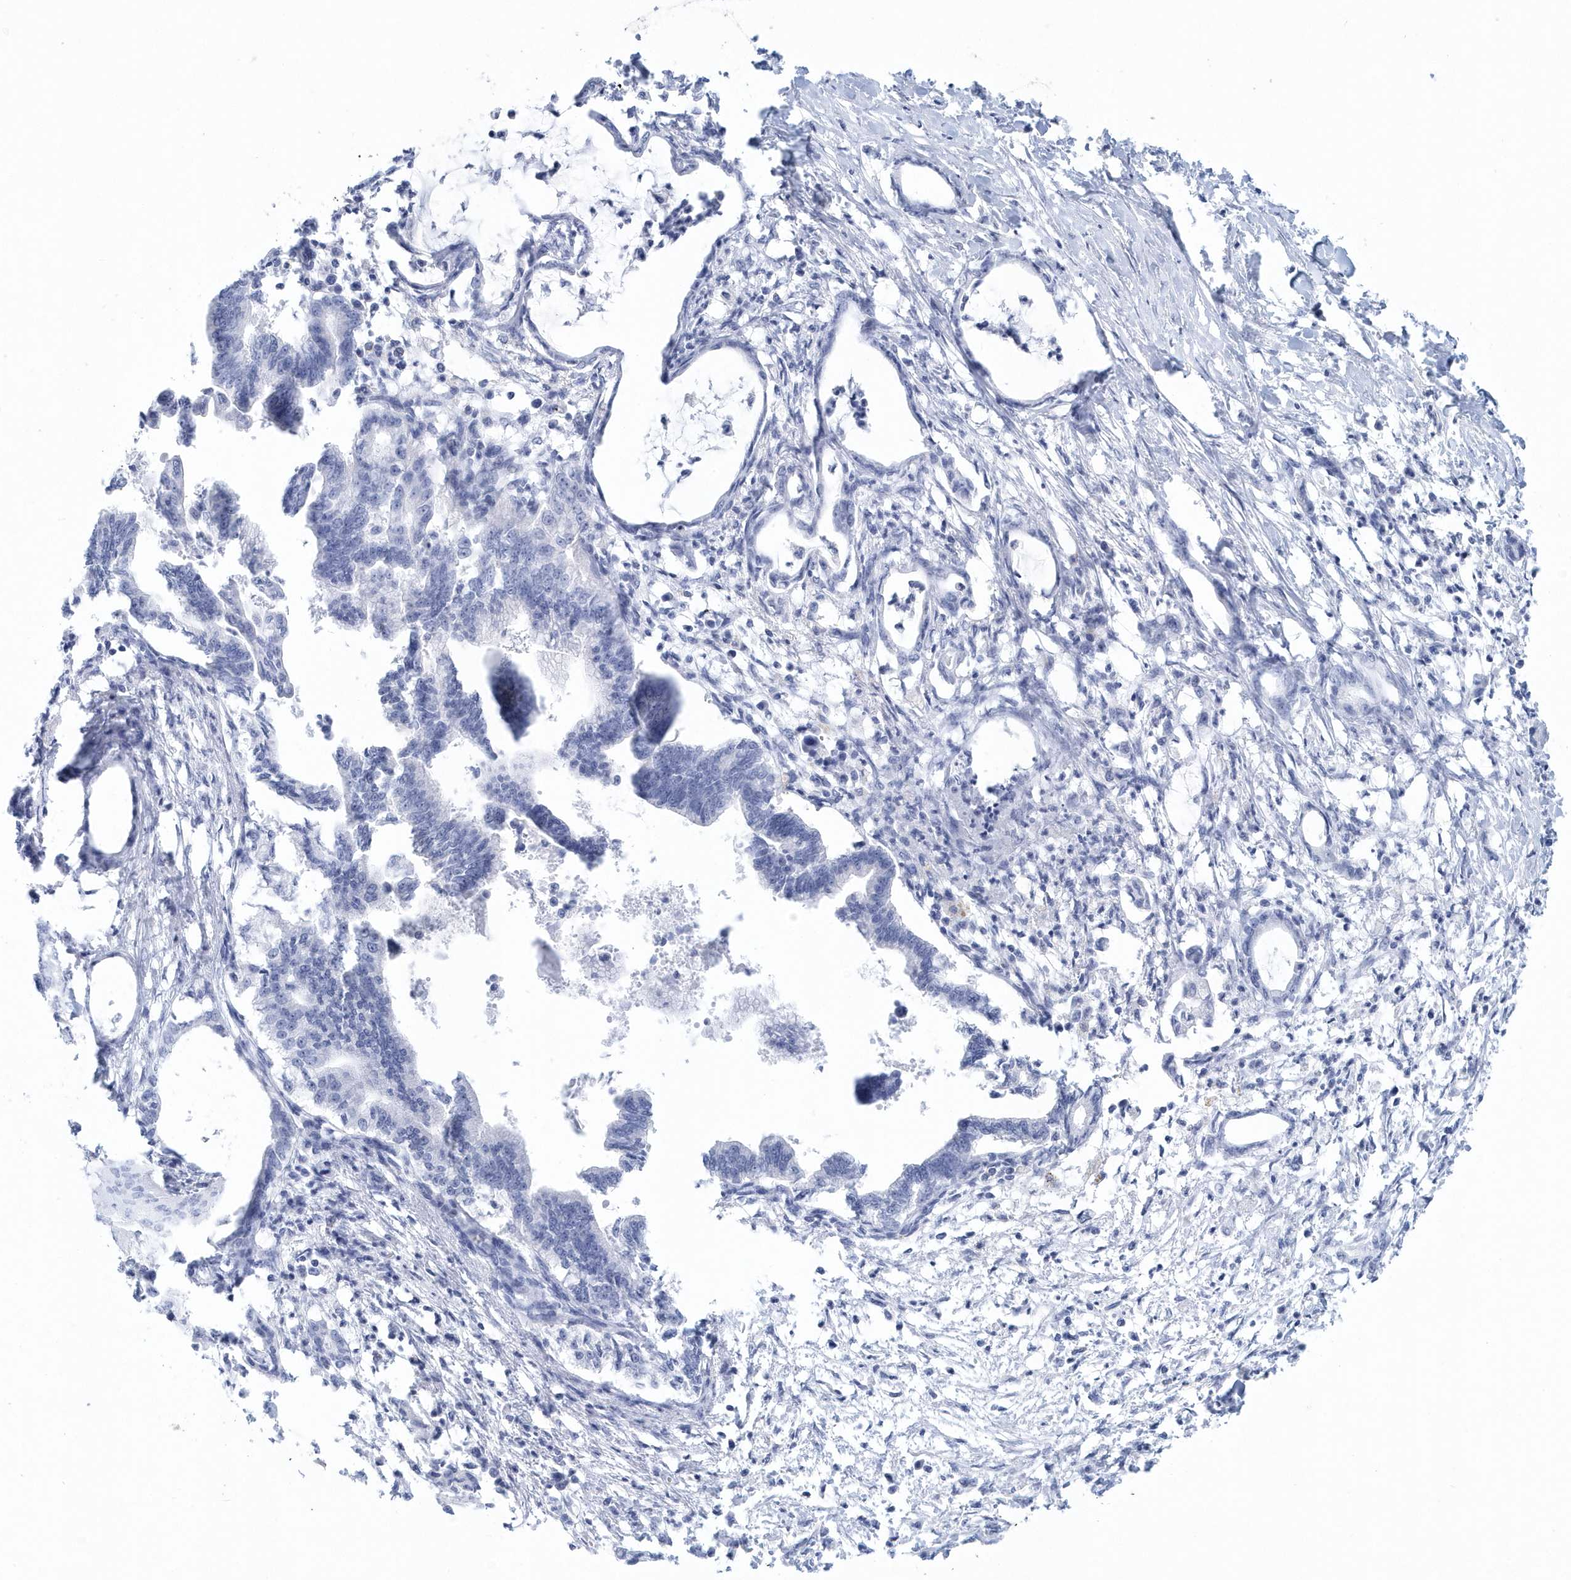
{"staining": {"intensity": "negative", "quantity": "none", "location": "none"}, "tissue": "pancreatic cancer", "cell_type": "Tumor cells", "image_type": "cancer", "snomed": [{"axis": "morphology", "description": "Adenocarcinoma, NOS"}, {"axis": "topography", "description": "Pancreas"}], "caption": "Immunohistochemistry of human pancreatic adenocarcinoma reveals no expression in tumor cells.", "gene": "PTPRO", "patient": {"sex": "female", "age": 55}}